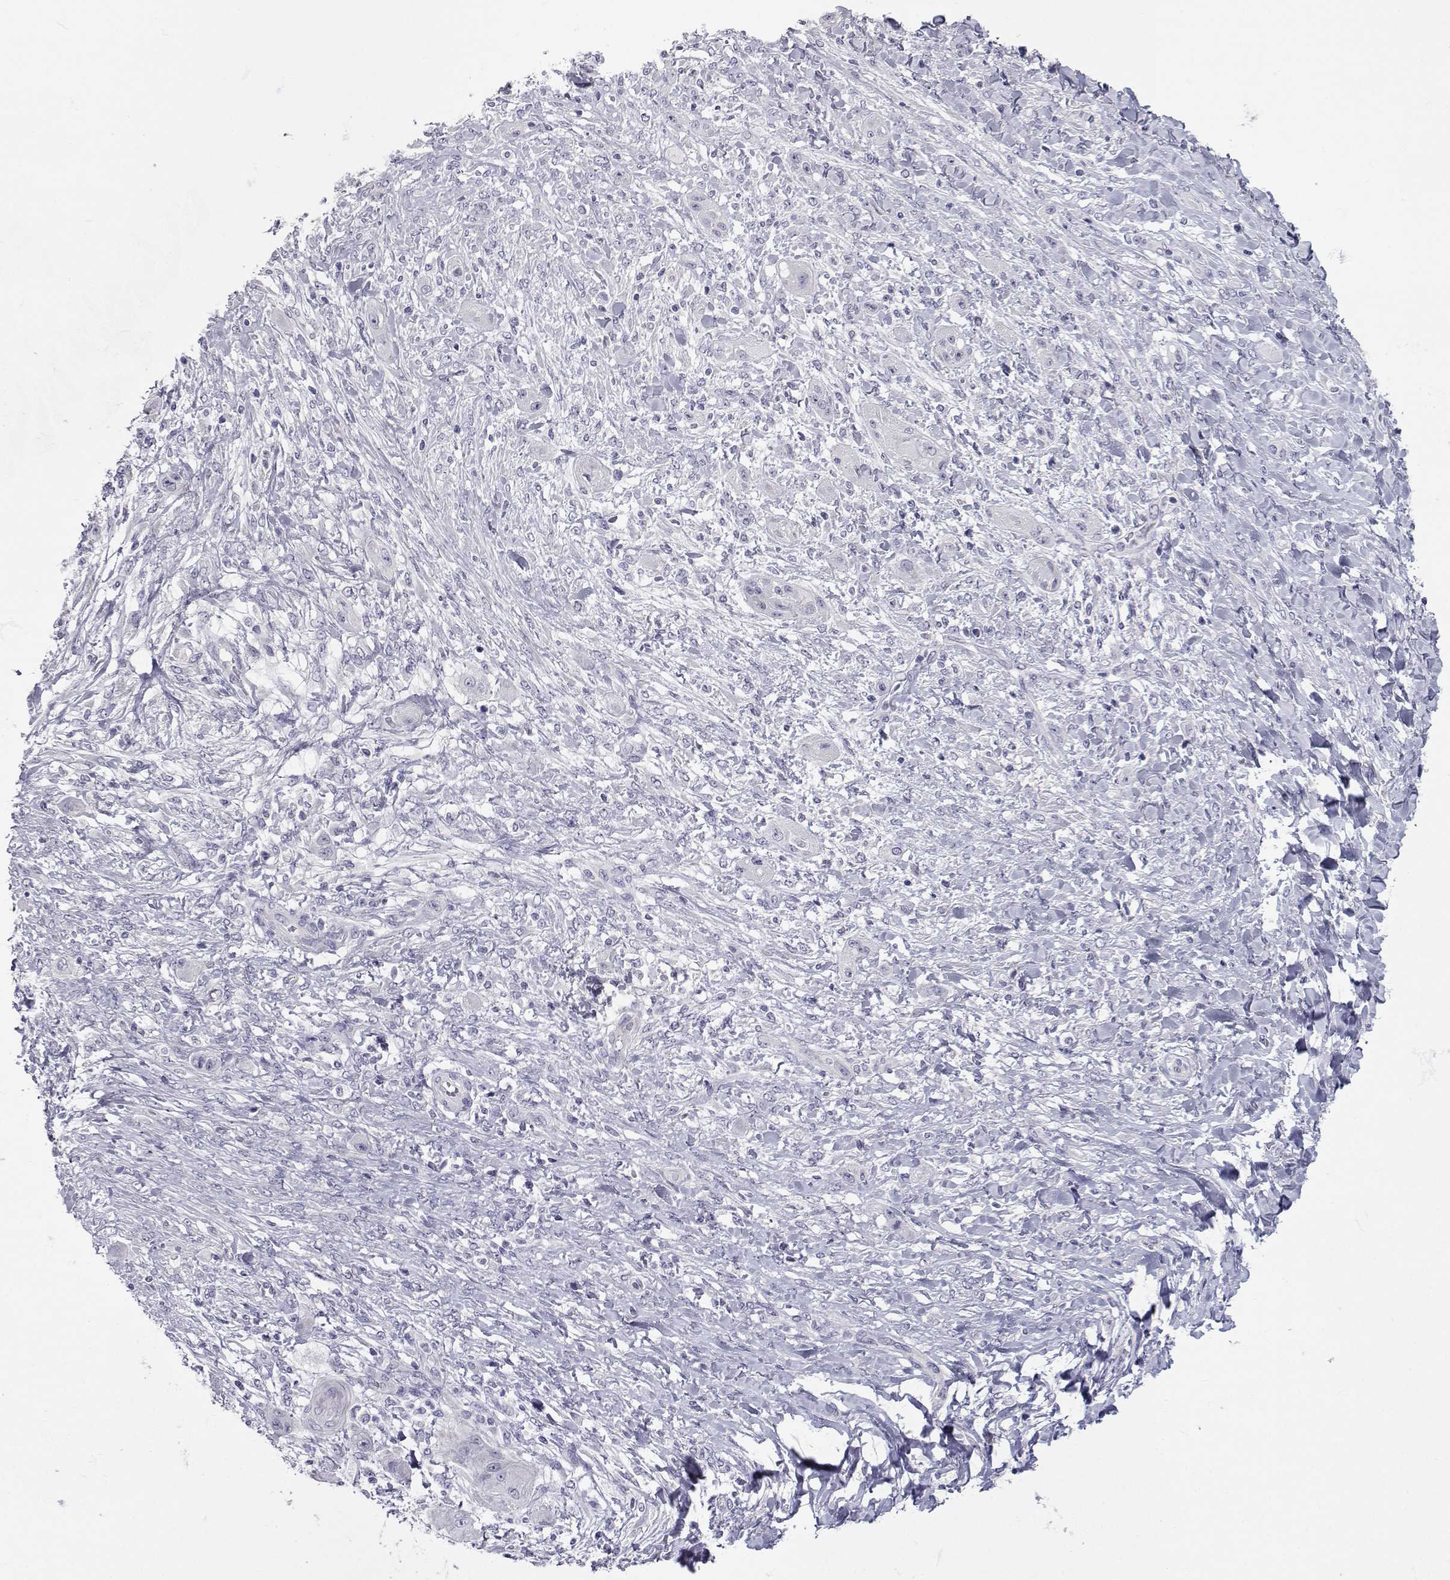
{"staining": {"intensity": "negative", "quantity": "none", "location": "none"}, "tissue": "skin cancer", "cell_type": "Tumor cells", "image_type": "cancer", "snomed": [{"axis": "morphology", "description": "Squamous cell carcinoma, NOS"}, {"axis": "topography", "description": "Skin"}], "caption": "Immunohistochemistry of skin cancer demonstrates no staining in tumor cells. The staining is performed using DAB (3,3'-diaminobenzidine) brown chromogen with nuclei counter-stained in using hematoxylin.", "gene": "SLC6A3", "patient": {"sex": "male", "age": 62}}